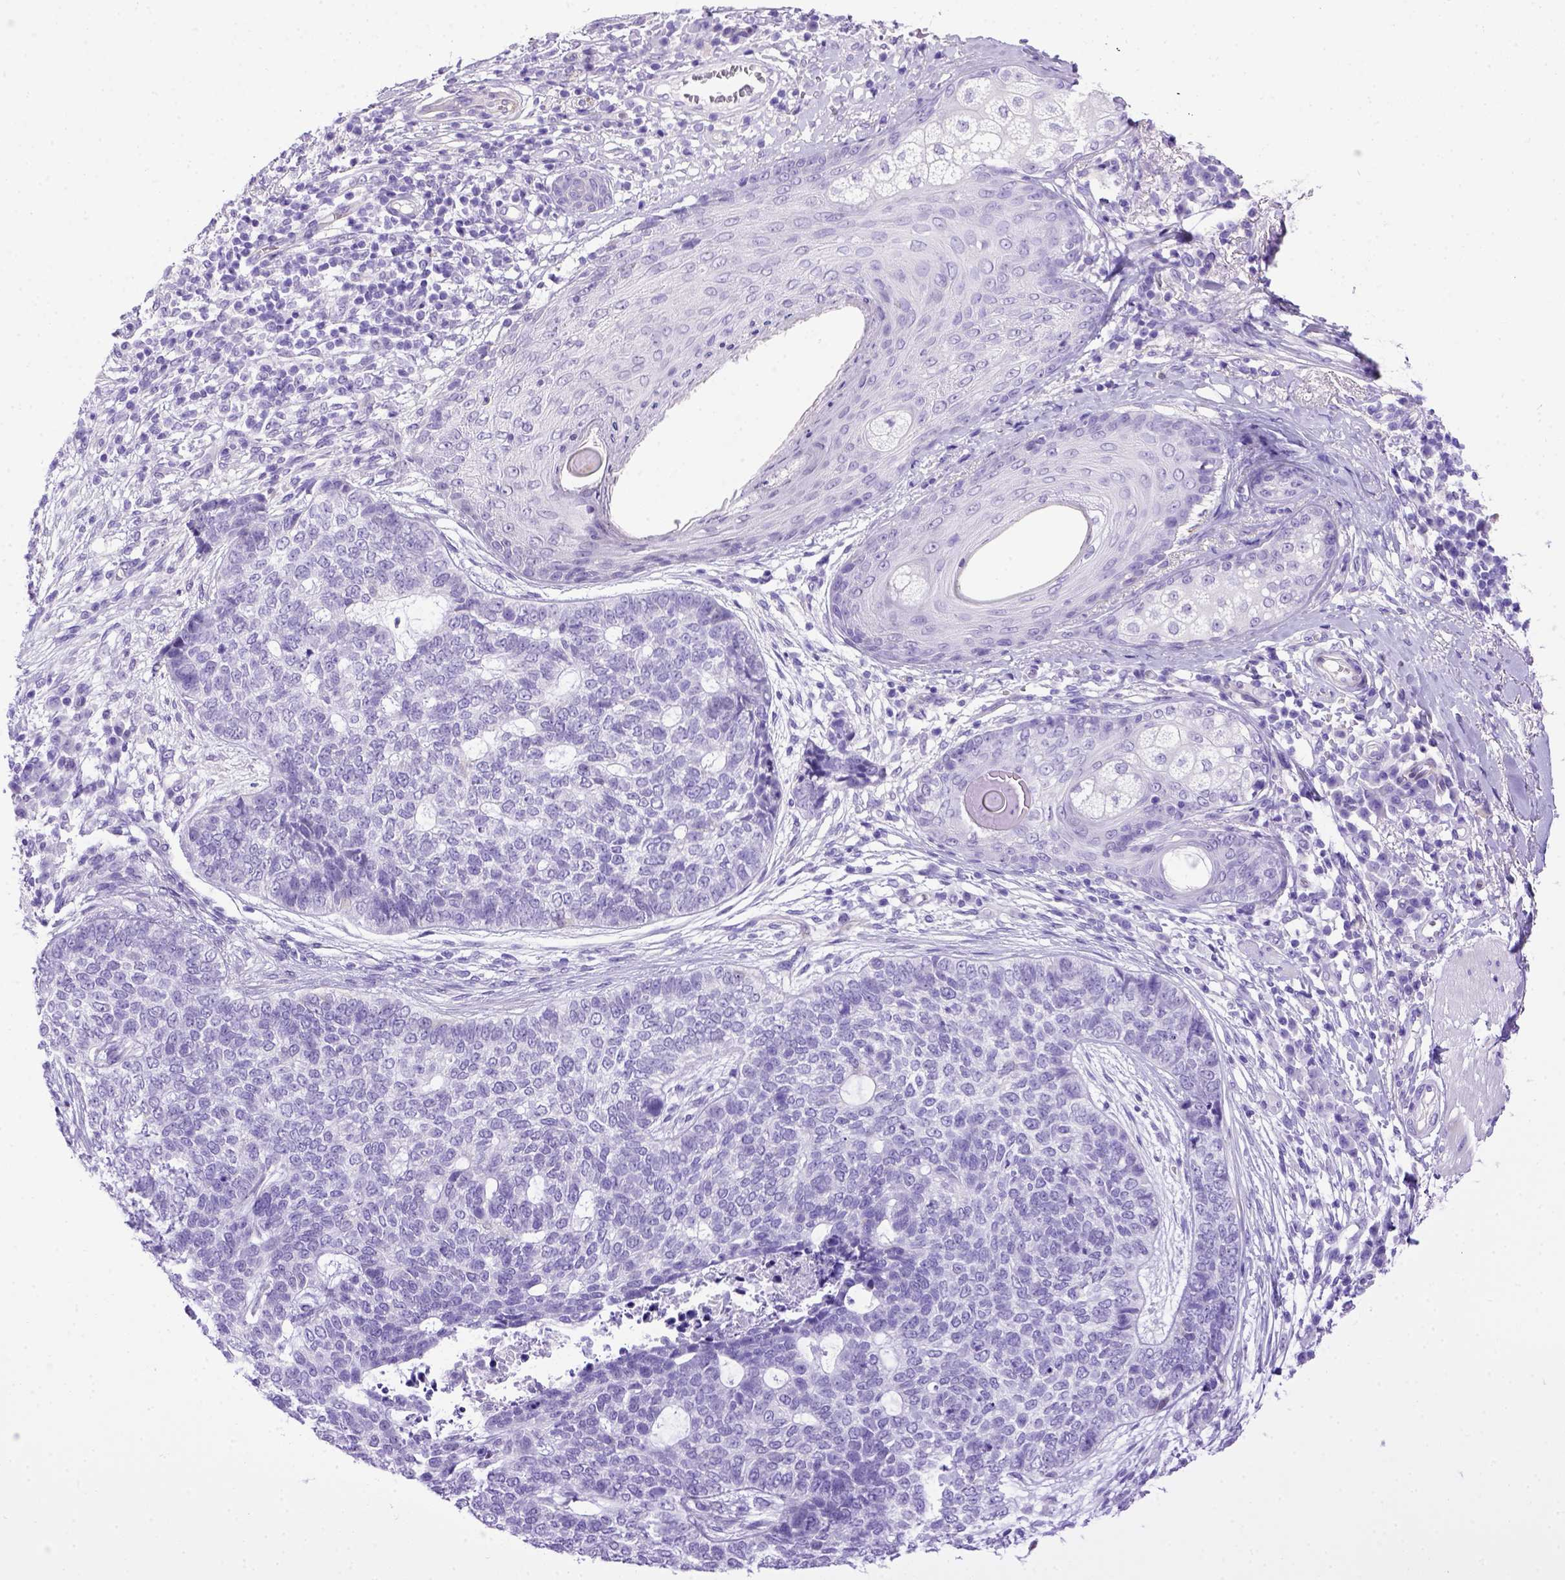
{"staining": {"intensity": "negative", "quantity": "none", "location": "none"}, "tissue": "skin cancer", "cell_type": "Tumor cells", "image_type": "cancer", "snomed": [{"axis": "morphology", "description": "Basal cell carcinoma"}, {"axis": "topography", "description": "Skin"}], "caption": "This is an immunohistochemistry (IHC) photomicrograph of human skin cancer (basal cell carcinoma). There is no positivity in tumor cells.", "gene": "ADAM12", "patient": {"sex": "female", "age": 69}}